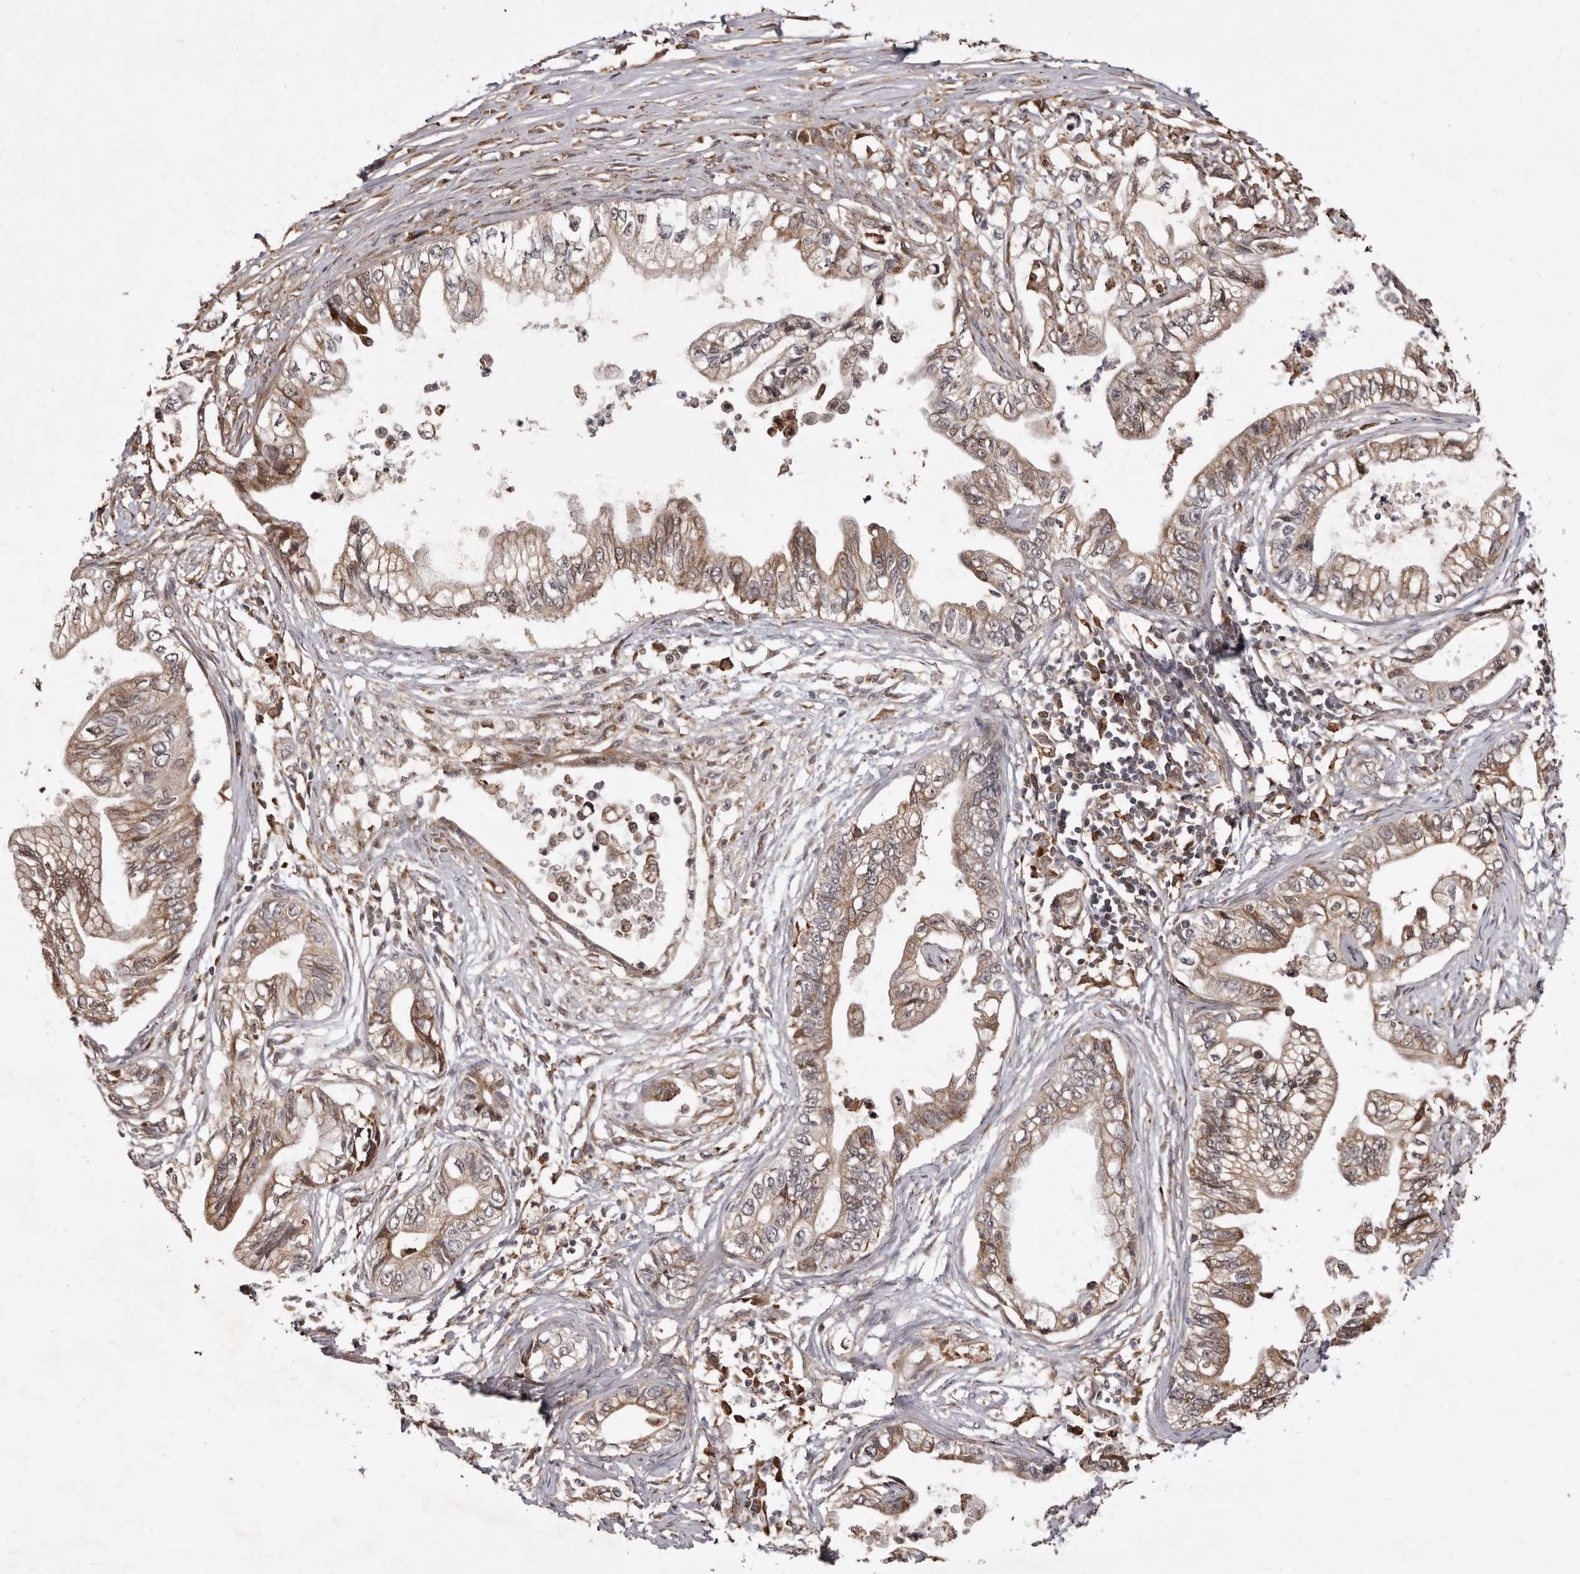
{"staining": {"intensity": "weak", "quantity": ">75%", "location": "cytoplasmic/membranous"}, "tissue": "pancreatic cancer", "cell_type": "Tumor cells", "image_type": "cancer", "snomed": [{"axis": "morphology", "description": "Adenocarcinoma, NOS"}, {"axis": "topography", "description": "Pancreas"}], "caption": "Immunohistochemistry of pancreatic cancer (adenocarcinoma) shows low levels of weak cytoplasmic/membranous positivity in approximately >75% of tumor cells. The staining was performed using DAB to visualize the protein expression in brown, while the nuclei were stained in blue with hematoxylin (Magnification: 20x).", "gene": "RRM2B", "patient": {"sex": "male", "age": 56}}